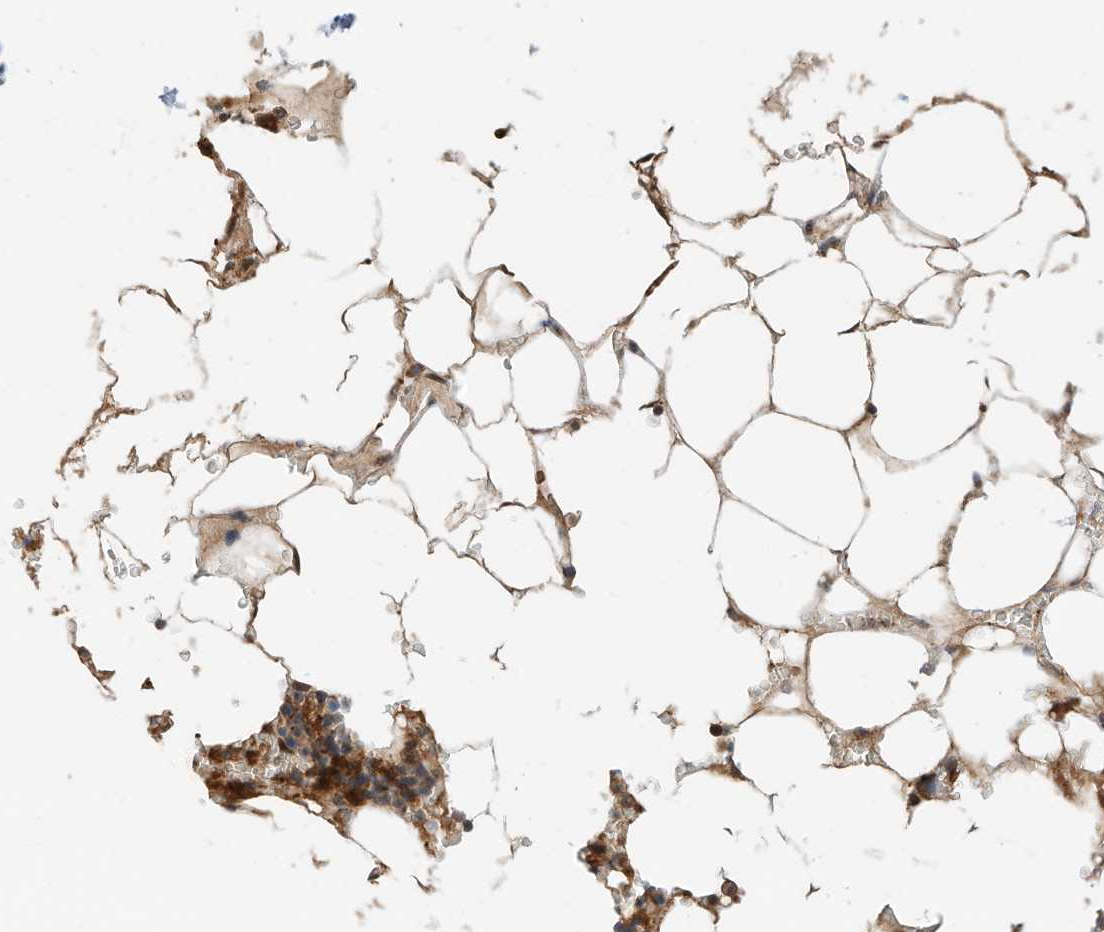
{"staining": {"intensity": "moderate", "quantity": "25%-75%", "location": "cytoplasmic/membranous"}, "tissue": "bone marrow", "cell_type": "Hematopoietic cells", "image_type": "normal", "snomed": [{"axis": "morphology", "description": "Normal tissue, NOS"}, {"axis": "topography", "description": "Bone marrow"}], "caption": "Immunohistochemistry (DAB) staining of unremarkable human bone marrow exhibits moderate cytoplasmic/membranous protein positivity in about 25%-75% of hematopoietic cells.", "gene": "CPAMD8", "patient": {"sex": "male", "age": 70}}